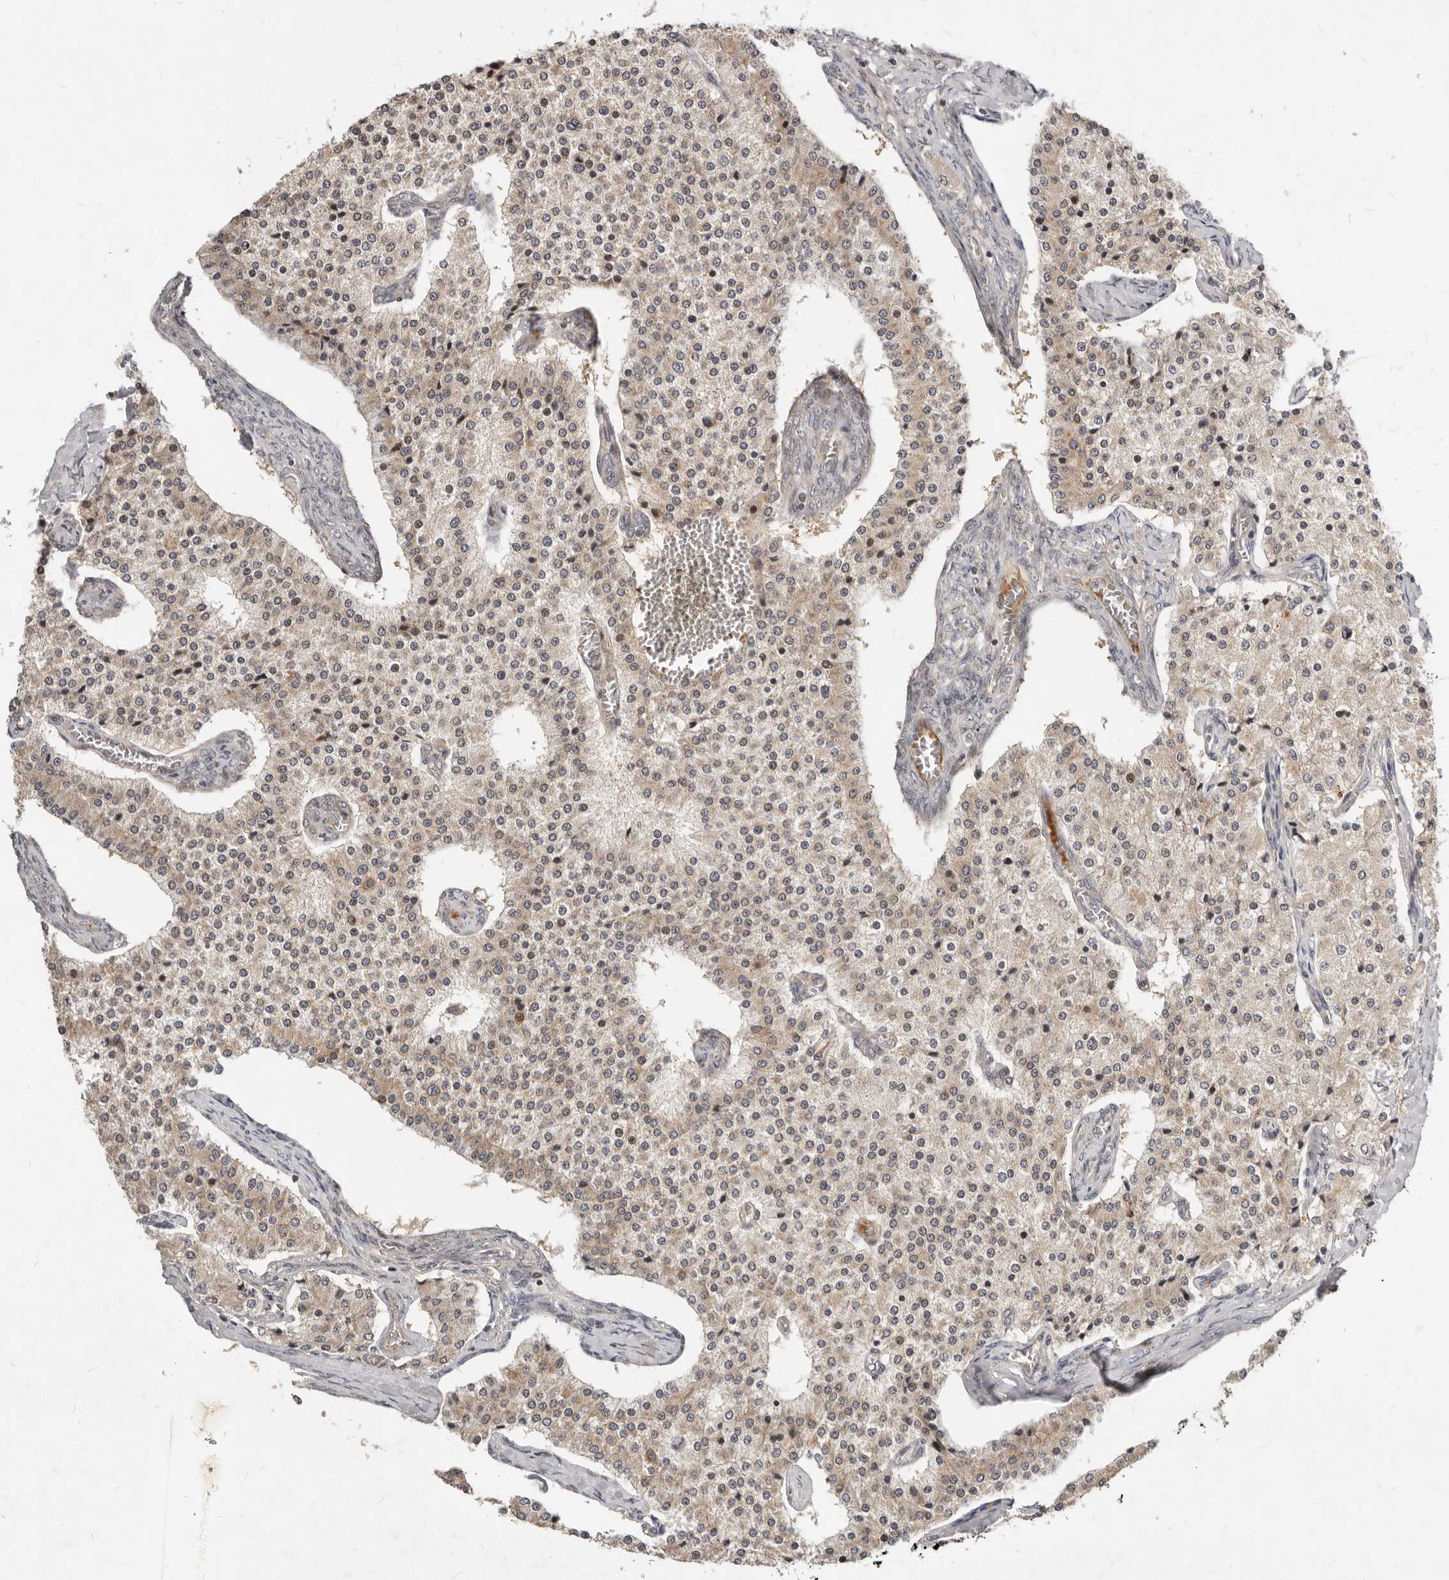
{"staining": {"intensity": "weak", "quantity": "25%-75%", "location": "cytoplasmic/membranous"}, "tissue": "carcinoid", "cell_type": "Tumor cells", "image_type": "cancer", "snomed": [{"axis": "morphology", "description": "Carcinoid, malignant, NOS"}, {"axis": "topography", "description": "Colon"}], "caption": "Immunohistochemistry histopathology image of neoplastic tissue: malignant carcinoid stained using immunohistochemistry reveals low levels of weak protein expression localized specifically in the cytoplasmic/membranous of tumor cells, appearing as a cytoplasmic/membranous brown color.", "gene": "NPY4R", "patient": {"sex": "female", "age": 52}}